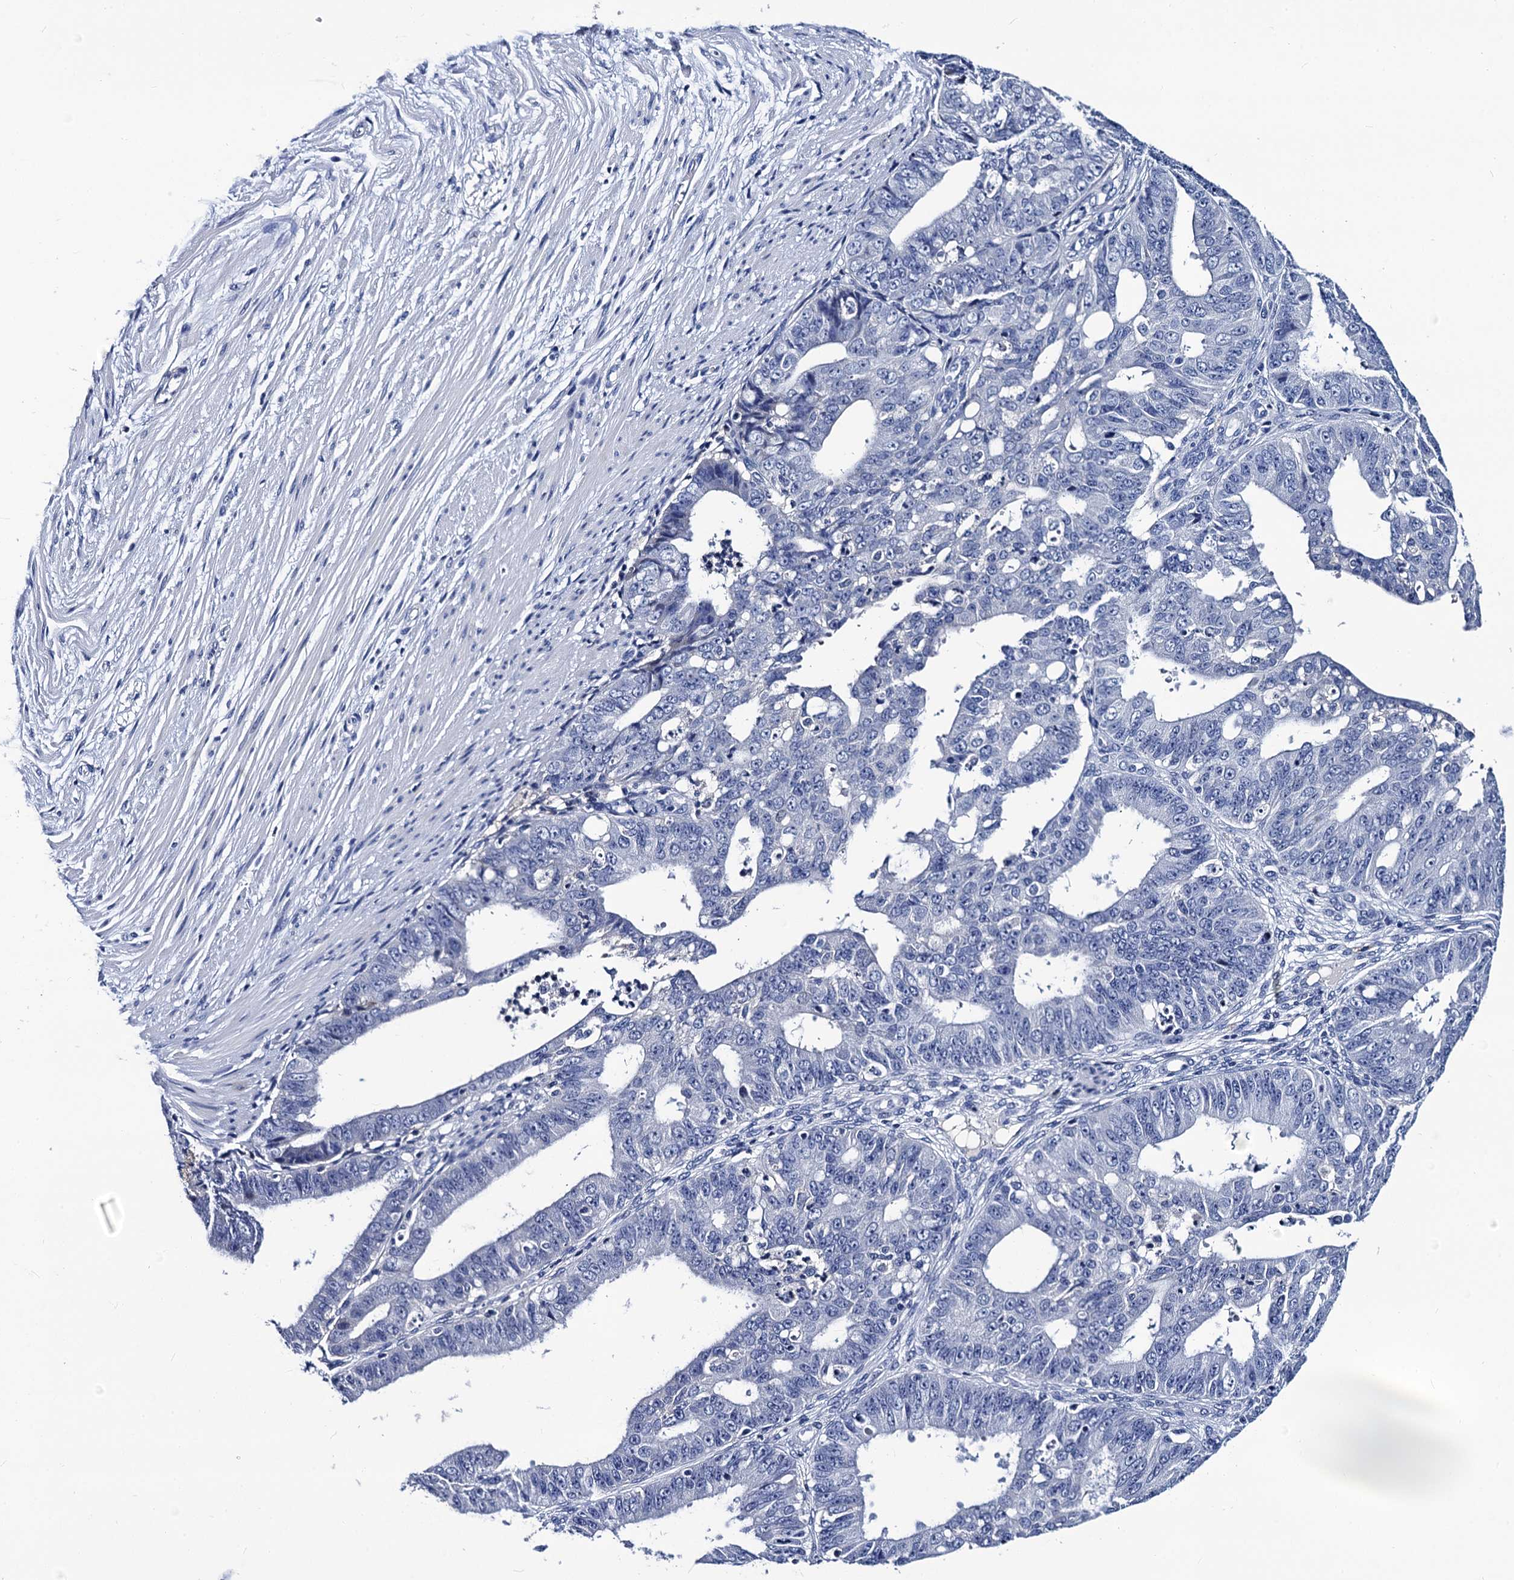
{"staining": {"intensity": "negative", "quantity": "none", "location": "none"}, "tissue": "ovarian cancer", "cell_type": "Tumor cells", "image_type": "cancer", "snomed": [{"axis": "morphology", "description": "Carcinoma, endometroid"}, {"axis": "topography", "description": "Appendix"}, {"axis": "topography", "description": "Ovary"}], "caption": "Tumor cells are negative for brown protein staining in ovarian cancer (endometroid carcinoma).", "gene": "LRRC30", "patient": {"sex": "female", "age": 42}}